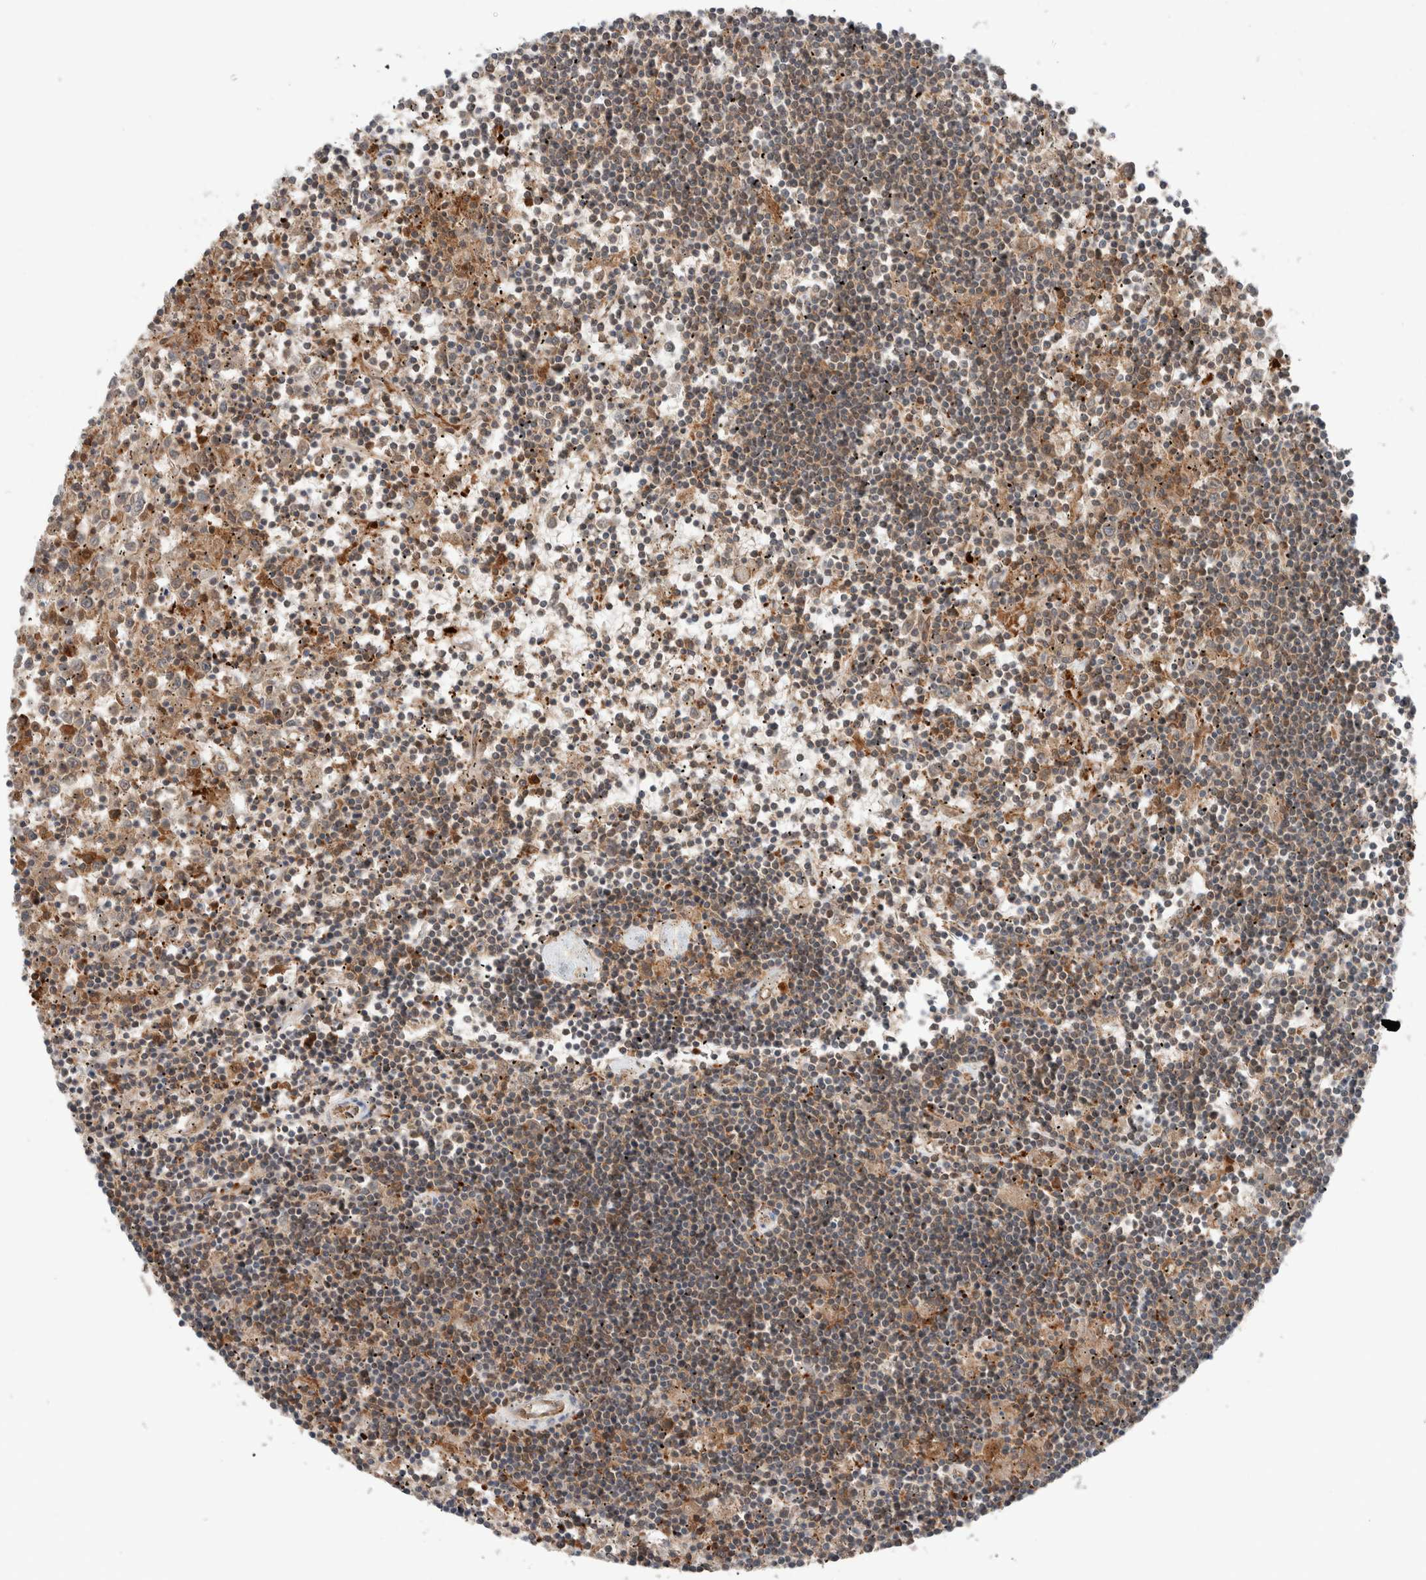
{"staining": {"intensity": "weak", "quantity": "25%-75%", "location": "cytoplasmic/membranous"}, "tissue": "lymphoma", "cell_type": "Tumor cells", "image_type": "cancer", "snomed": [{"axis": "morphology", "description": "Malignant lymphoma, non-Hodgkin's type, Low grade"}, {"axis": "topography", "description": "Spleen"}], "caption": "Malignant lymphoma, non-Hodgkin's type (low-grade) stained with a protein marker reveals weak staining in tumor cells.", "gene": "XPNPEP1", "patient": {"sex": "male", "age": 76}}